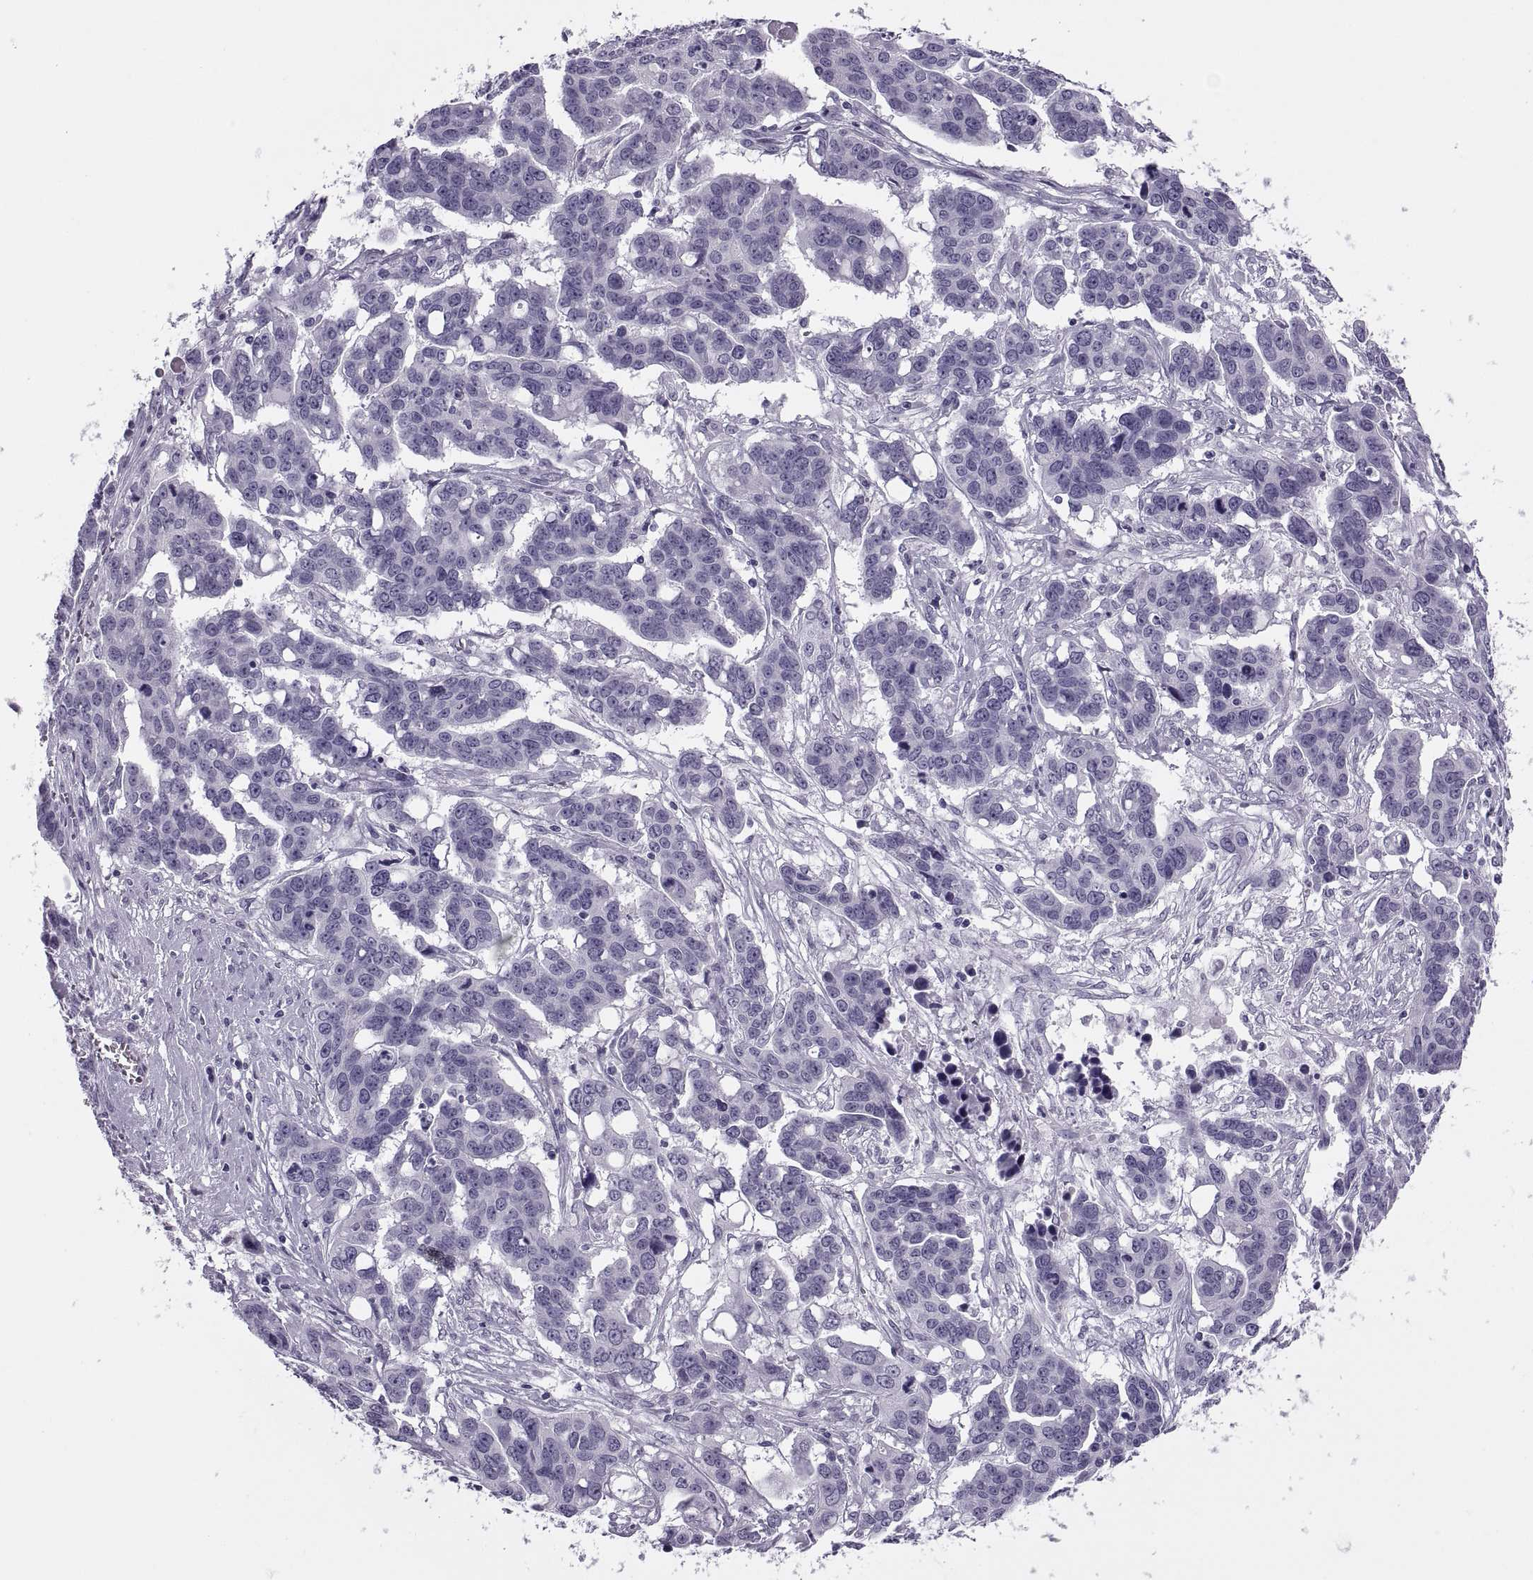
{"staining": {"intensity": "negative", "quantity": "none", "location": "none"}, "tissue": "ovarian cancer", "cell_type": "Tumor cells", "image_type": "cancer", "snomed": [{"axis": "morphology", "description": "Carcinoma, endometroid"}, {"axis": "topography", "description": "Ovary"}], "caption": "IHC of human endometroid carcinoma (ovarian) demonstrates no staining in tumor cells. The staining was performed using DAB to visualize the protein expression in brown, while the nuclei were stained in blue with hematoxylin (Magnification: 20x).", "gene": "SYNGR4", "patient": {"sex": "female", "age": 78}}